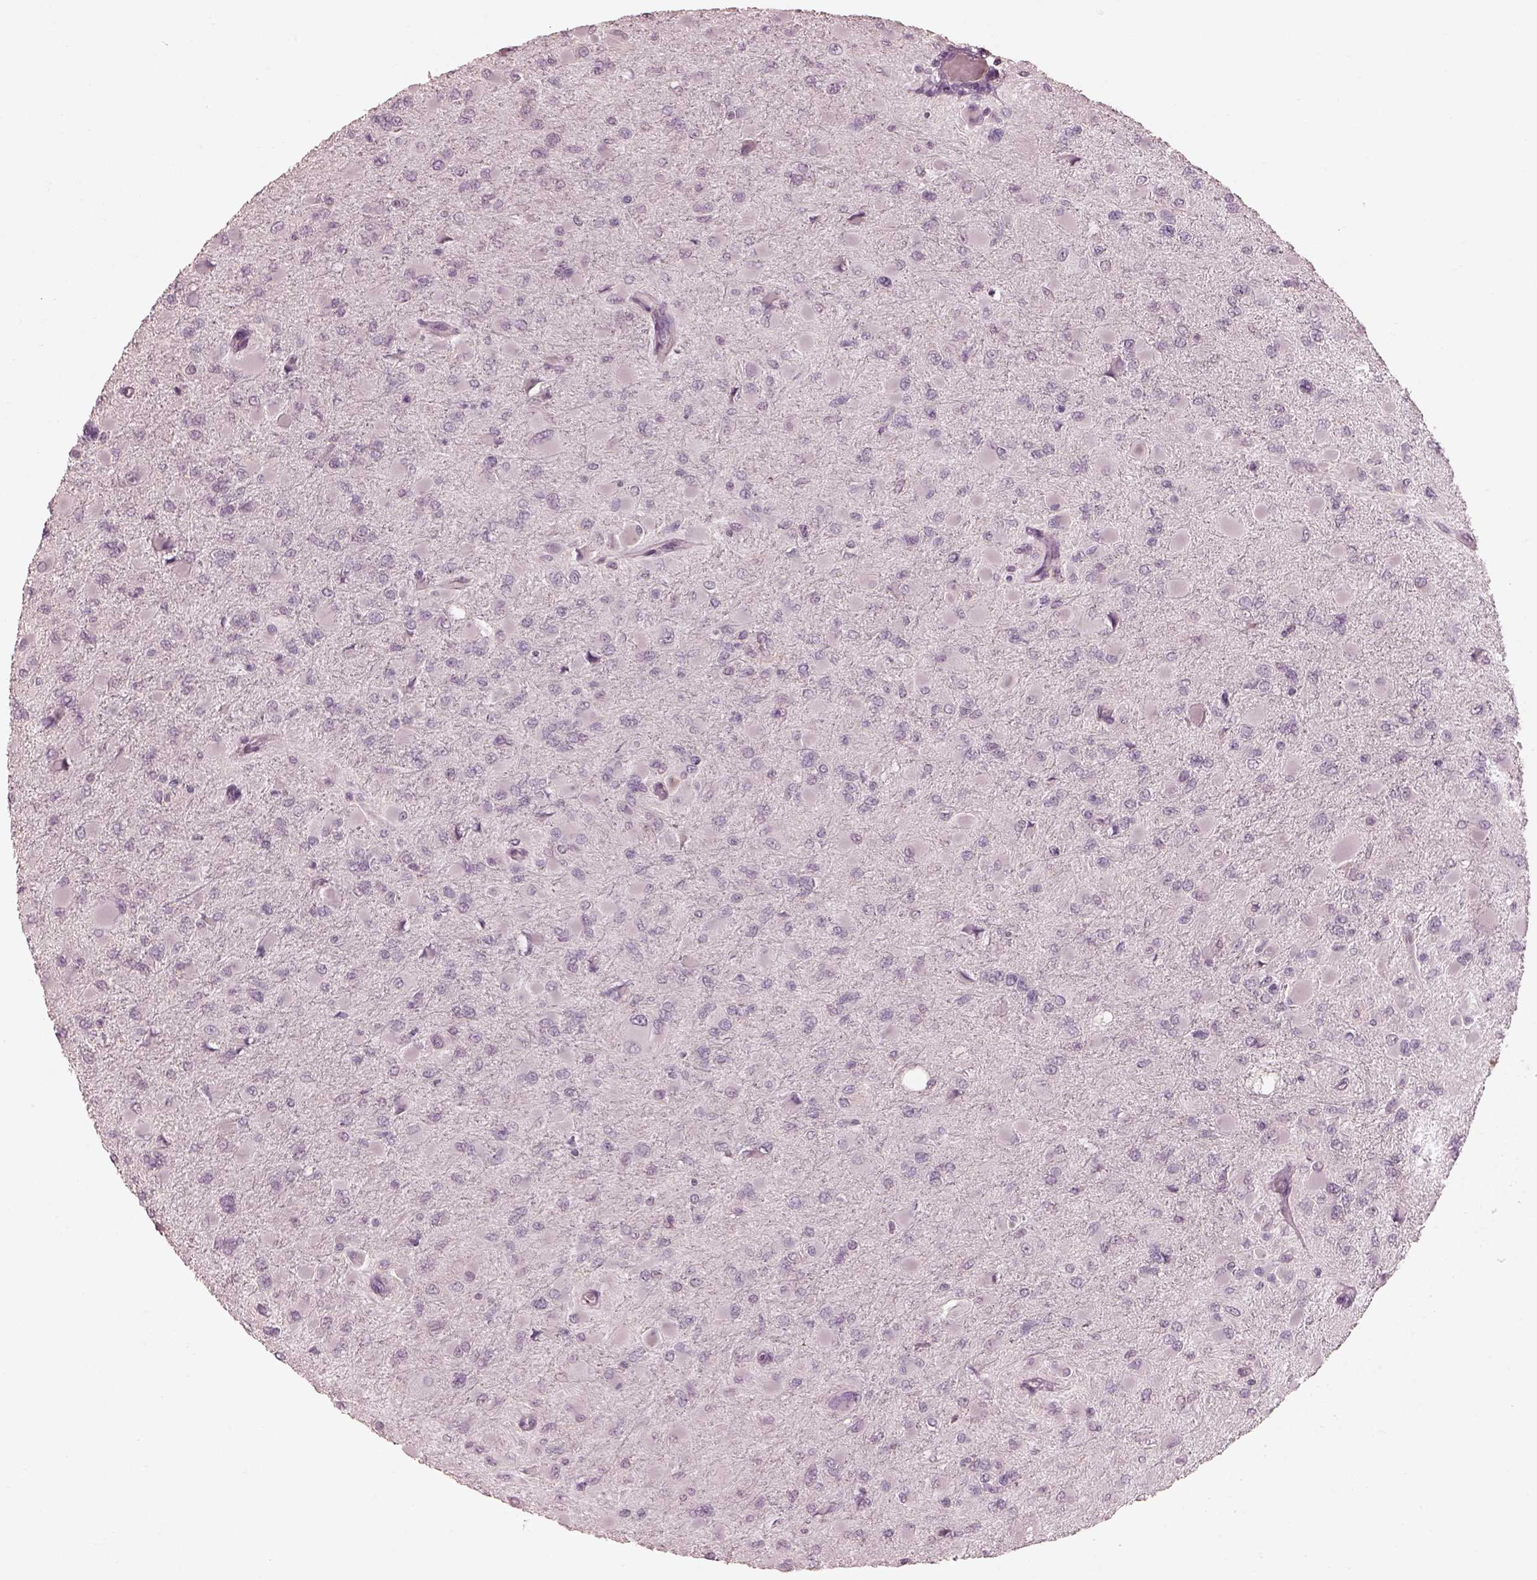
{"staining": {"intensity": "negative", "quantity": "none", "location": "none"}, "tissue": "glioma", "cell_type": "Tumor cells", "image_type": "cancer", "snomed": [{"axis": "morphology", "description": "Glioma, malignant, High grade"}, {"axis": "topography", "description": "Cerebral cortex"}], "caption": "Immunohistochemical staining of human malignant high-grade glioma exhibits no significant staining in tumor cells. (Brightfield microscopy of DAB (3,3'-diaminobenzidine) immunohistochemistry (IHC) at high magnification).", "gene": "PRKACG", "patient": {"sex": "female", "age": 36}}